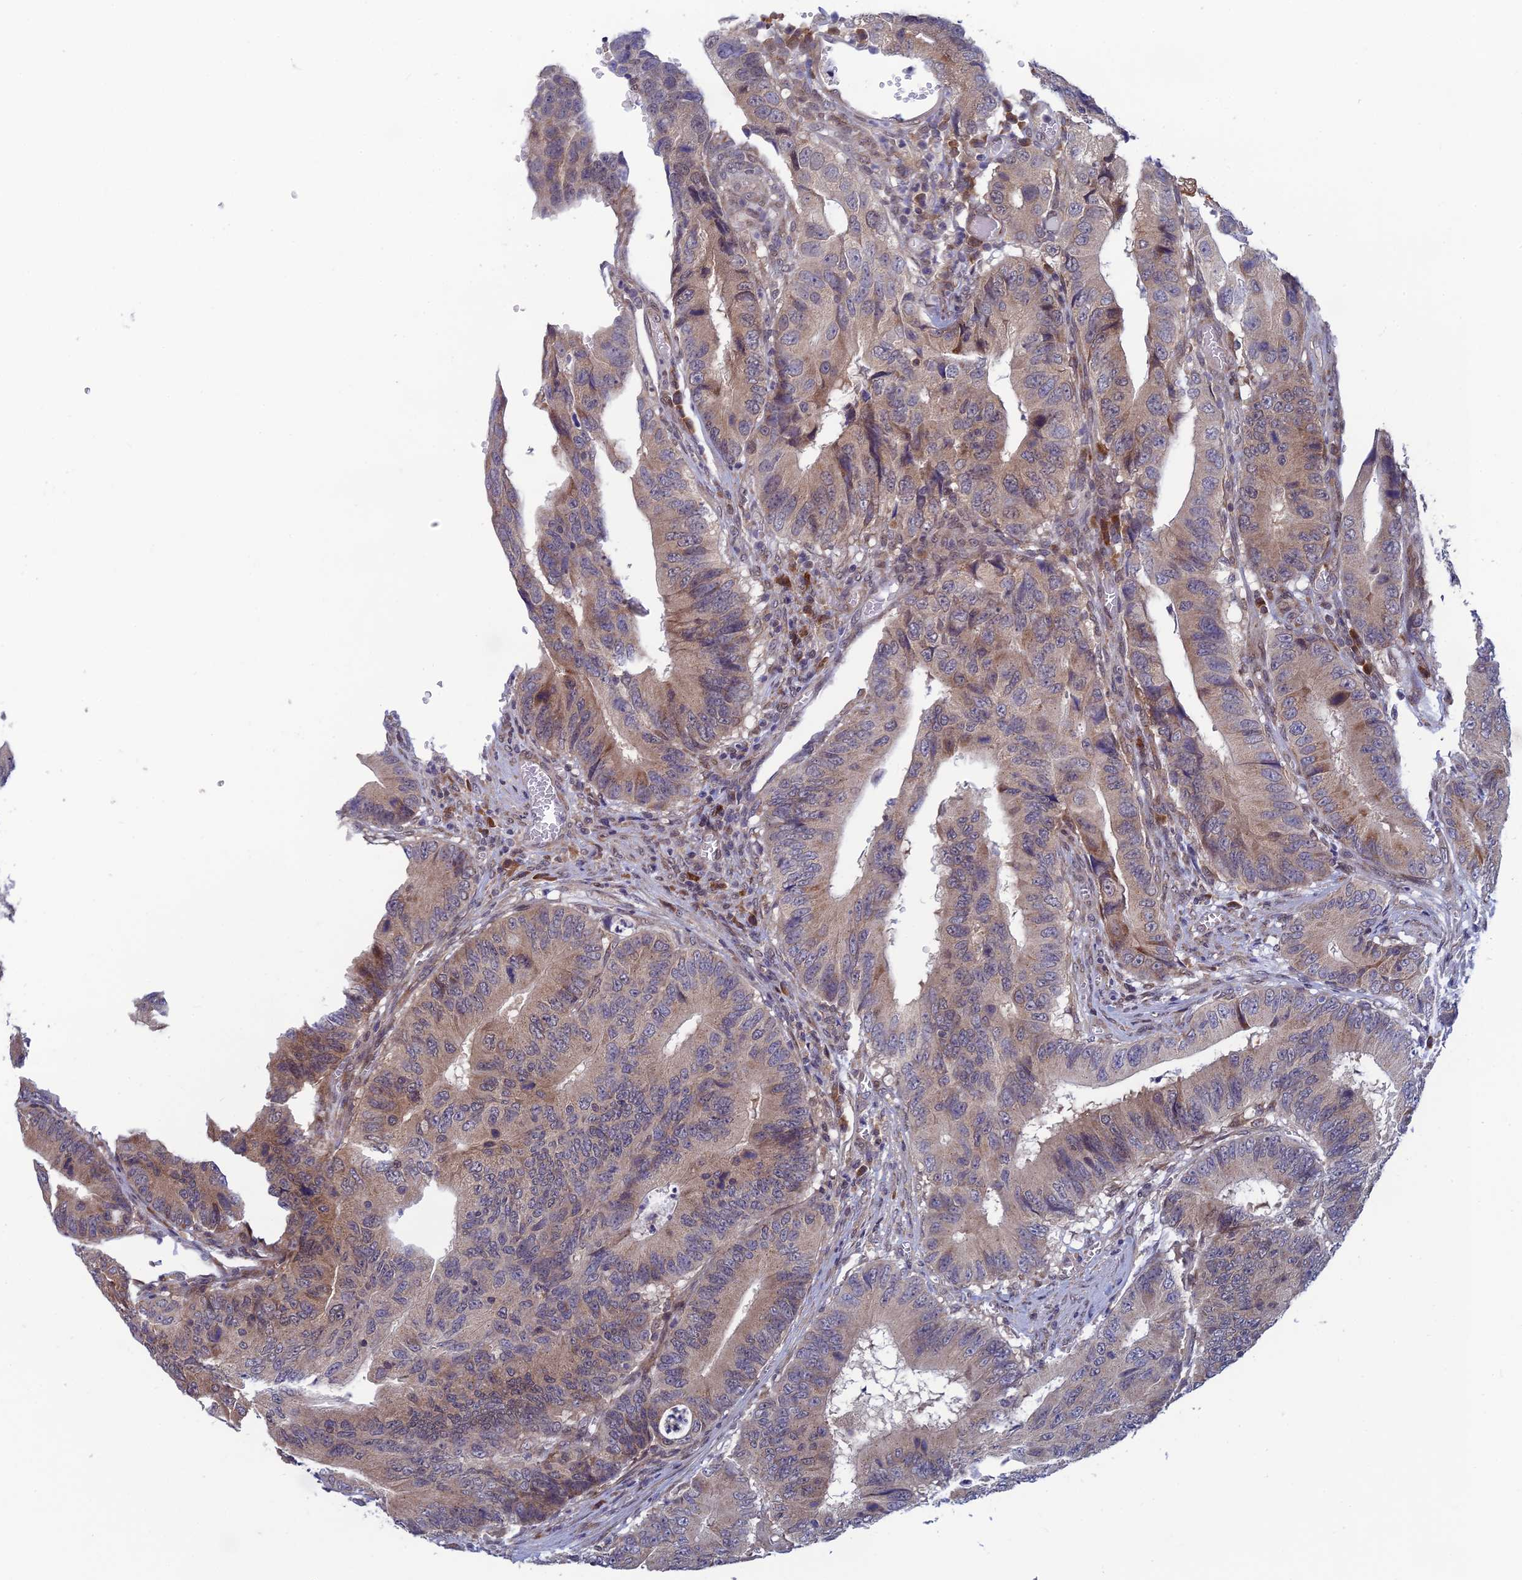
{"staining": {"intensity": "weak", "quantity": "25%-75%", "location": "cytoplasmic/membranous,nuclear"}, "tissue": "colorectal cancer", "cell_type": "Tumor cells", "image_type": "cancer", "snomed": [{"axis": "morphology", "description": "Adenocarcinoma, NOS"}, {"axis": "topography", "description": "Colon"}], "caption": "Immunohistochemistry (IHC) micrograph of neoplastic tissue: colorectal cancer stained using immunohistochemistry (IHC) exhibits low levels of weak protein expression localized specifically in the cytoplasmic/membranous and nuclear of tumor cells, appearing as a cytoplasmic/membranous and nuclear brown color.", "gene": "SRA1", "patient": {"sex": "male", "age": 85}}